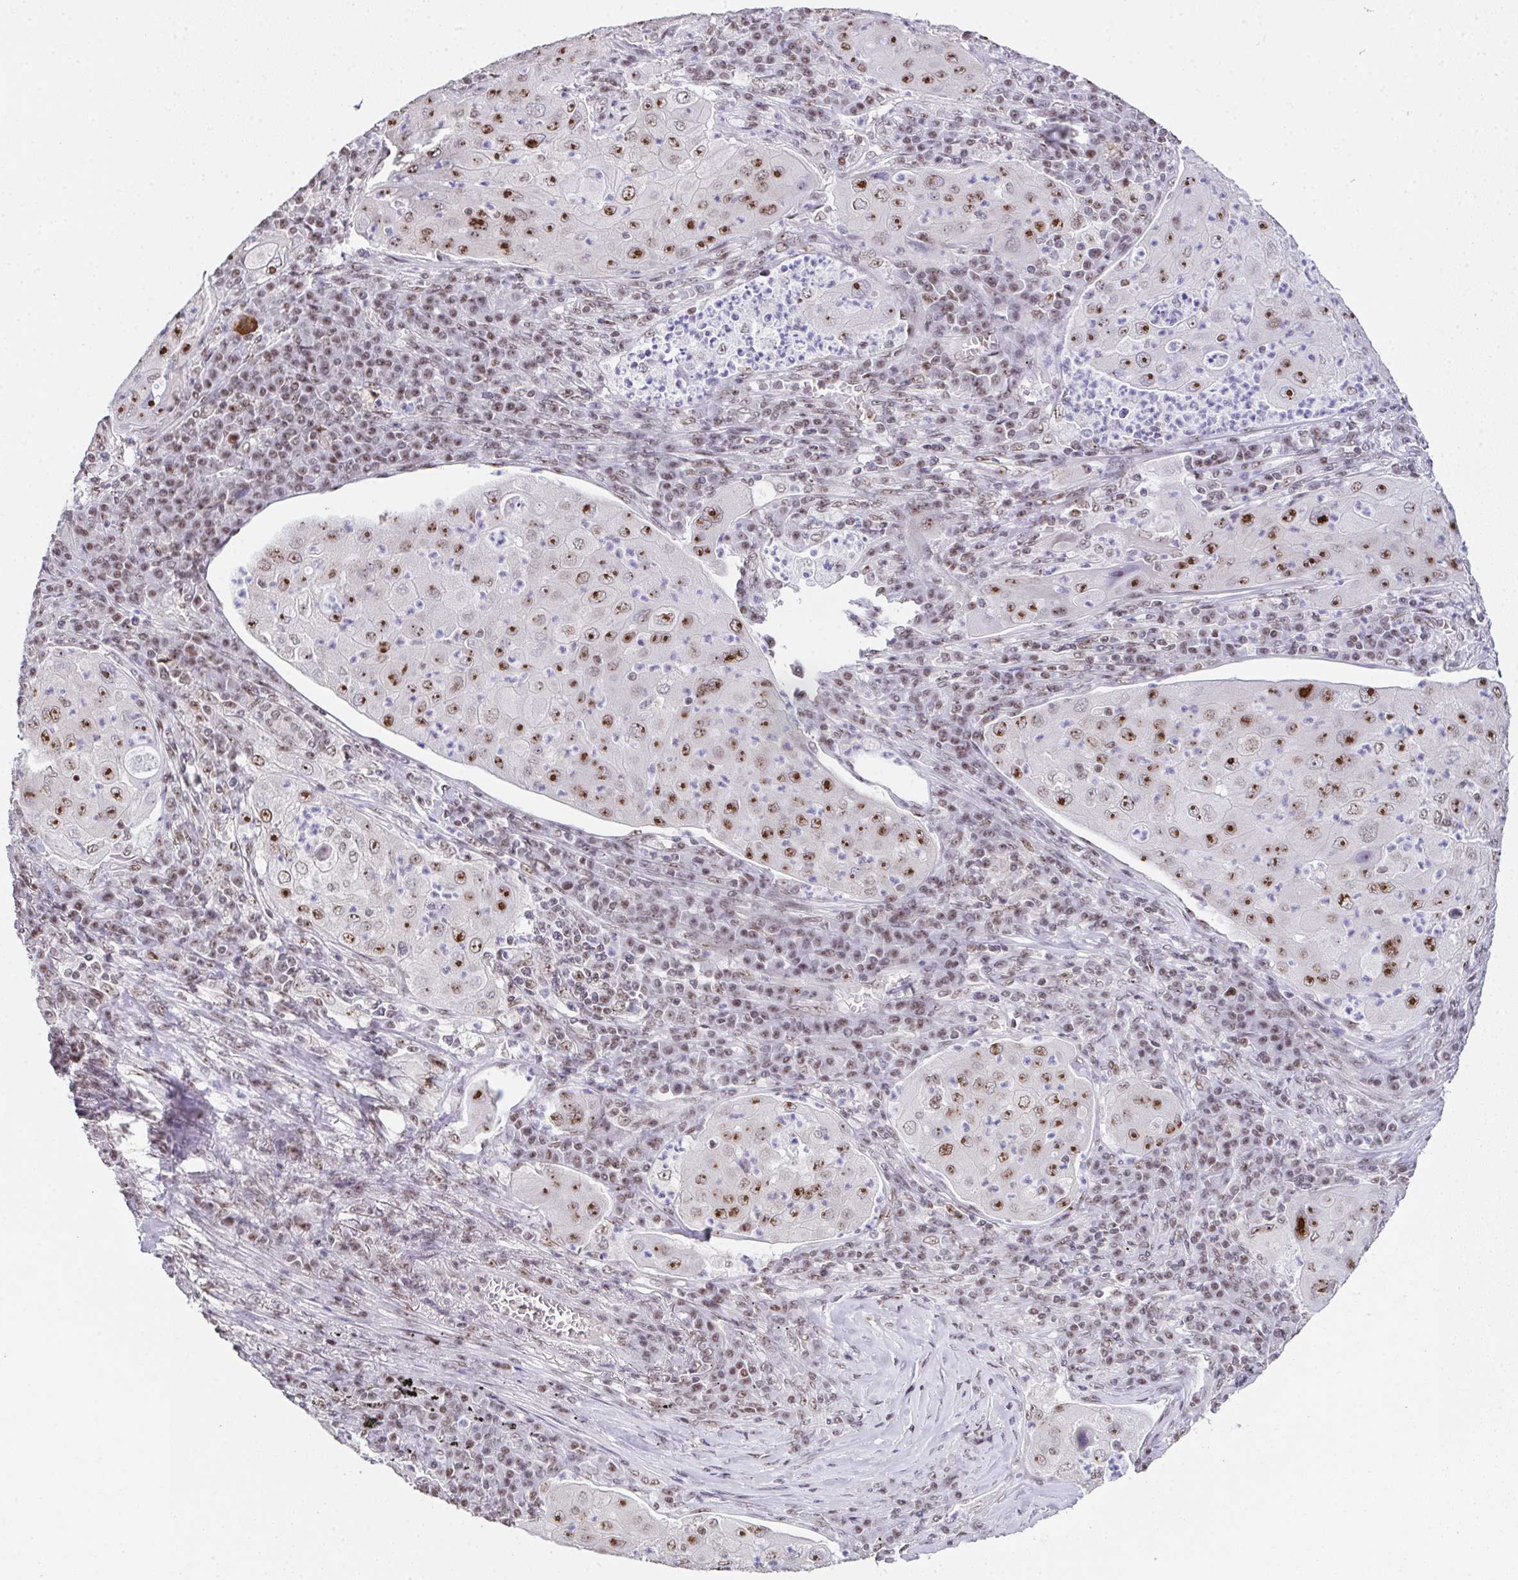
{"staining": {"intensity": "moderate", "quantity": ">75%", "location": "nuclear"}, "tissue": "lung cancer", "cell_type": "Tumor cells", "image_type": "cancer", "snomed": [{"axis": "morphology", "description": "Squamous cell carcinoma, NOS"}, {"axis": "topography", "description": "Lung"}], "caption": "Tumor cells demonstrate moderate nuclear staining in approximately >75% of cells in squamous cell carcinoma (lung).", "gene": "ZNF800", "patient": {"sex": "female", "age": 59}}